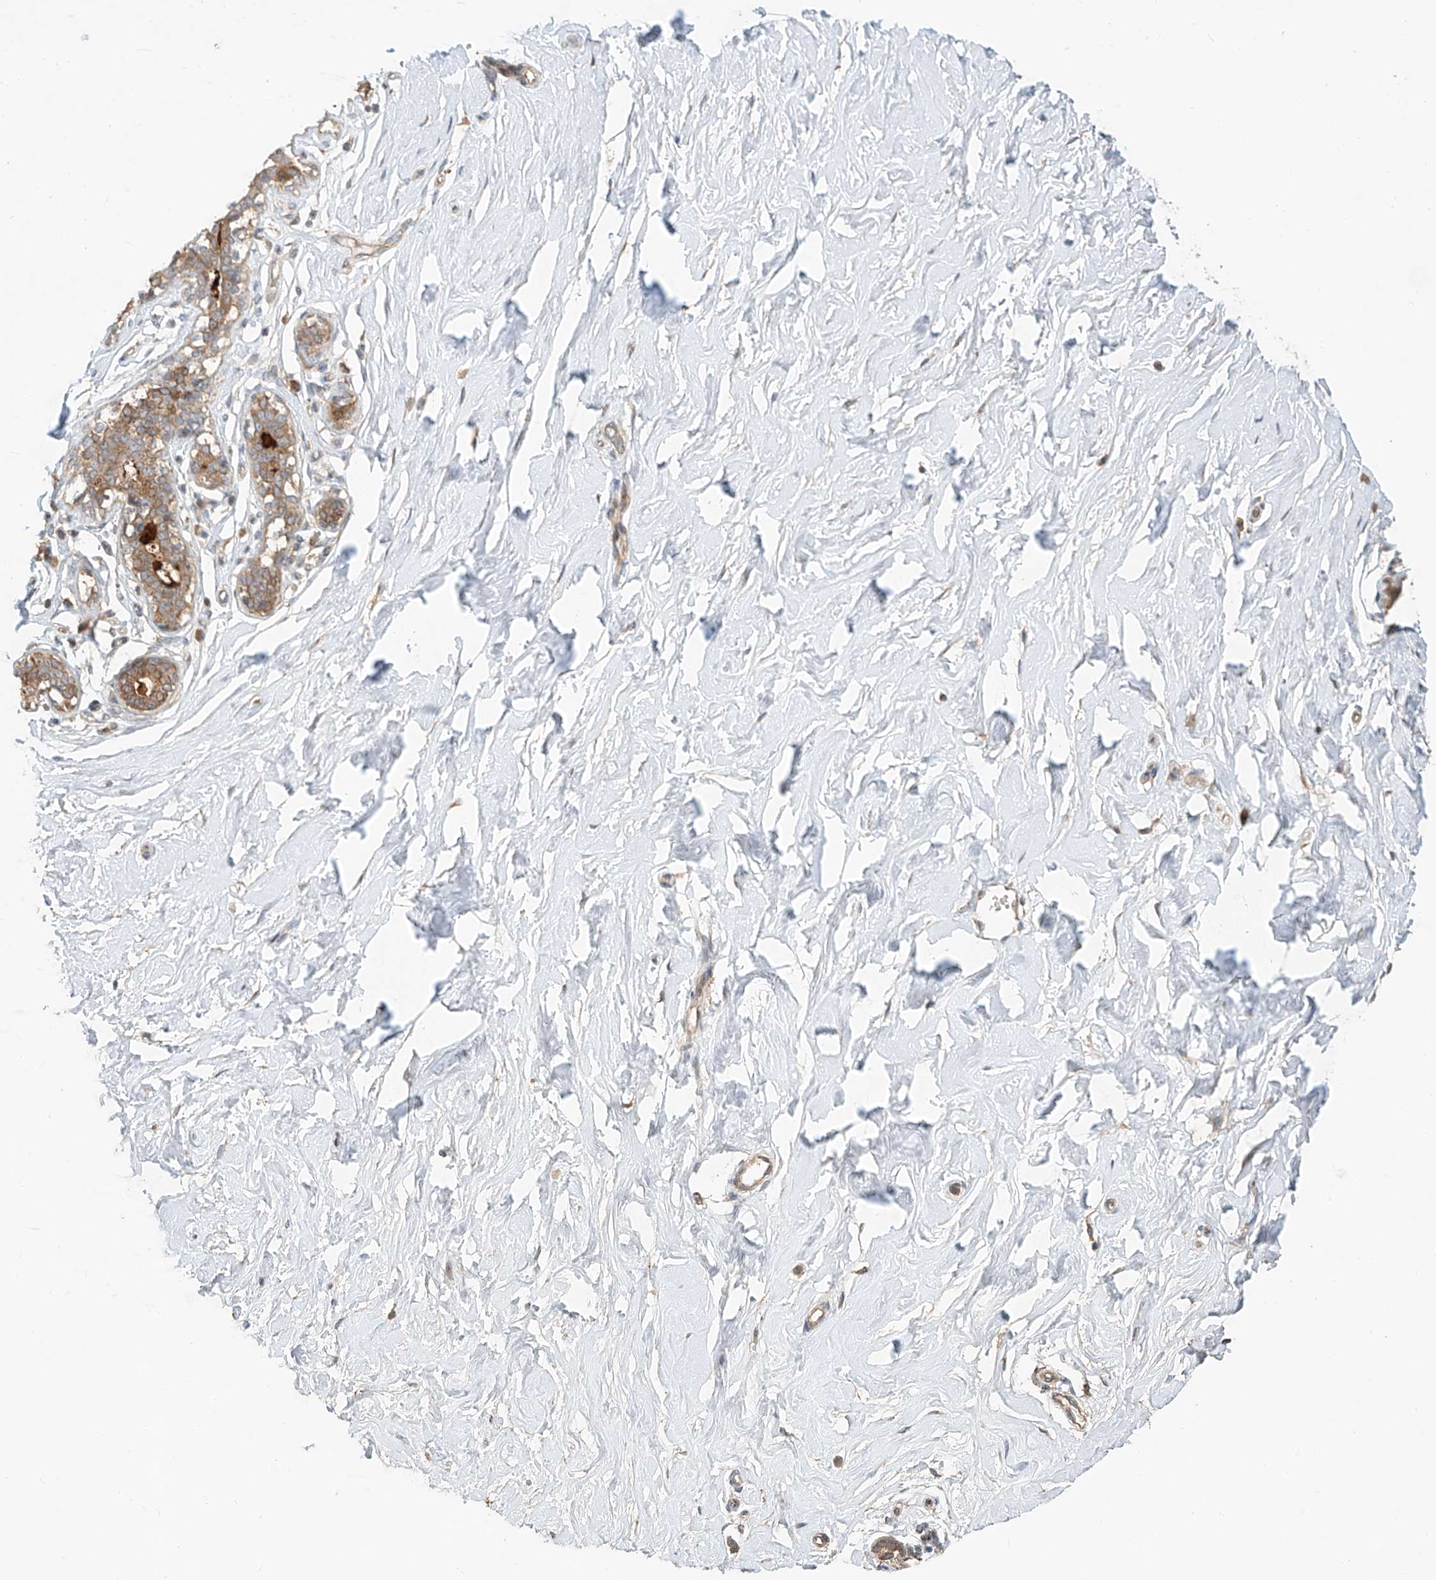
{"staining": {"intensity": "weak", "quantity": ">75%", "location": "cytoplasmic/membranous"}, "tissue": "breast", "cell_type": "Adipocytes", "image_type": "normal", "snomed": [{"axis": "morphology", "description": "Normal tissue, NOS"}, {"axis": "morphology", "description": "Adenoma, NOS"}, {"axis": "topography", "description": "Breast"}], "caption": "The immunohistochemical stain shows weak cytoplasmic/membranous positivity in adipocytes of unremarkable breast.", "gene": "TMEM61", "patient": {"sex": "female", "age": 23}}